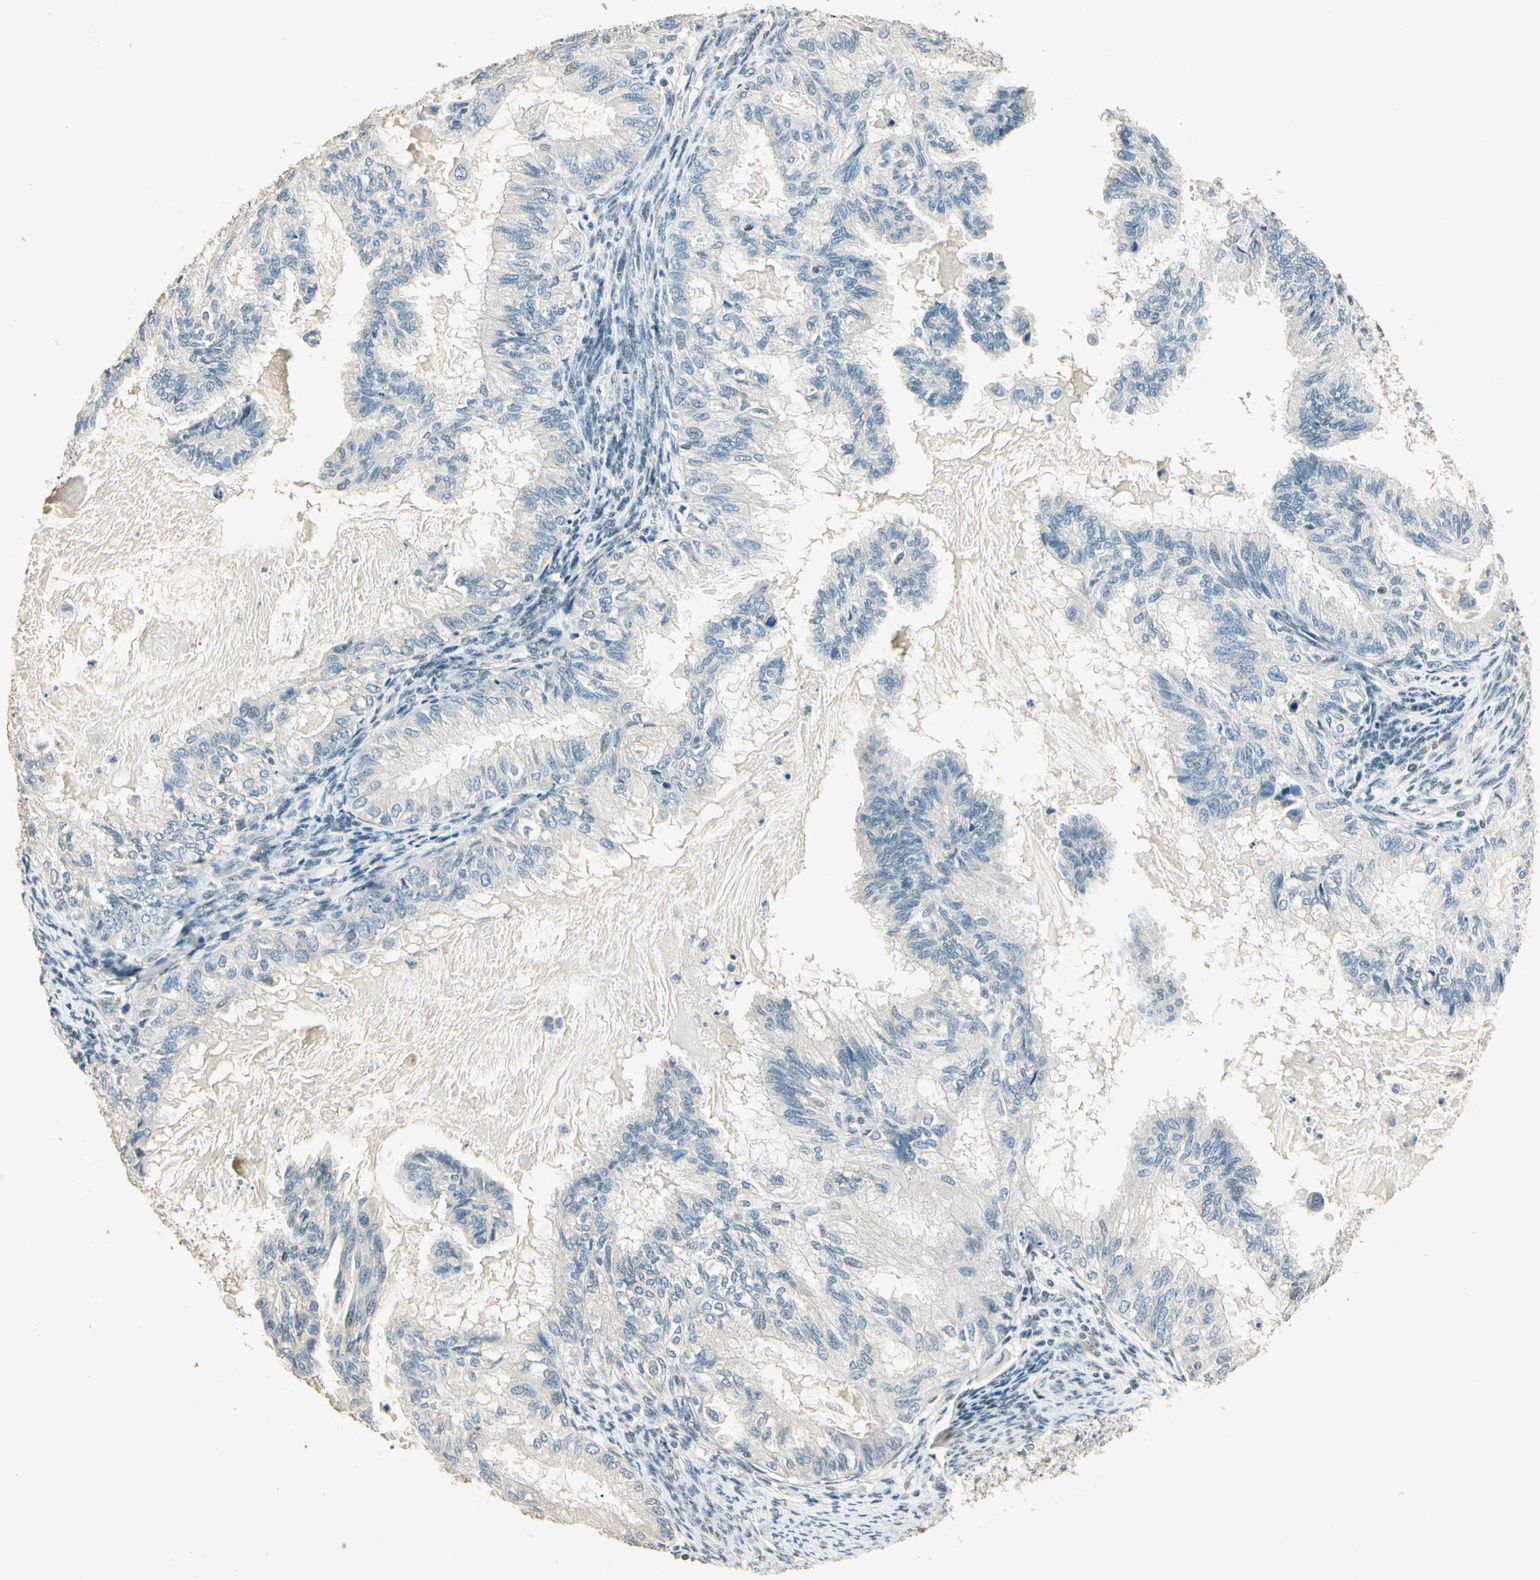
{"staining": {"intensity": "negative", "quantity": "none", "location": "none"}, "tissue": "cervical cancer", "cell_type": "Tumor cells", "image_type": "cancer", "snomed": [{"axis": "morphology", "description": "Normal tissue, NOS"}, {"axis": "morphology", "description": "Adenocarcinoma, NOS"}, {"axis": "topography", "description": "Cervix"}, {"axis": "topography", "description": "Endometrium"}], "caption": "Protein analysis of cervical adenocarcinoma demonstrates no significant staining in tumor cells. (Brightfield microscopy of DAB IHC at high magnification).", "gene": "ZBTB4", "patient": {"sex": "female", "age": 86}}